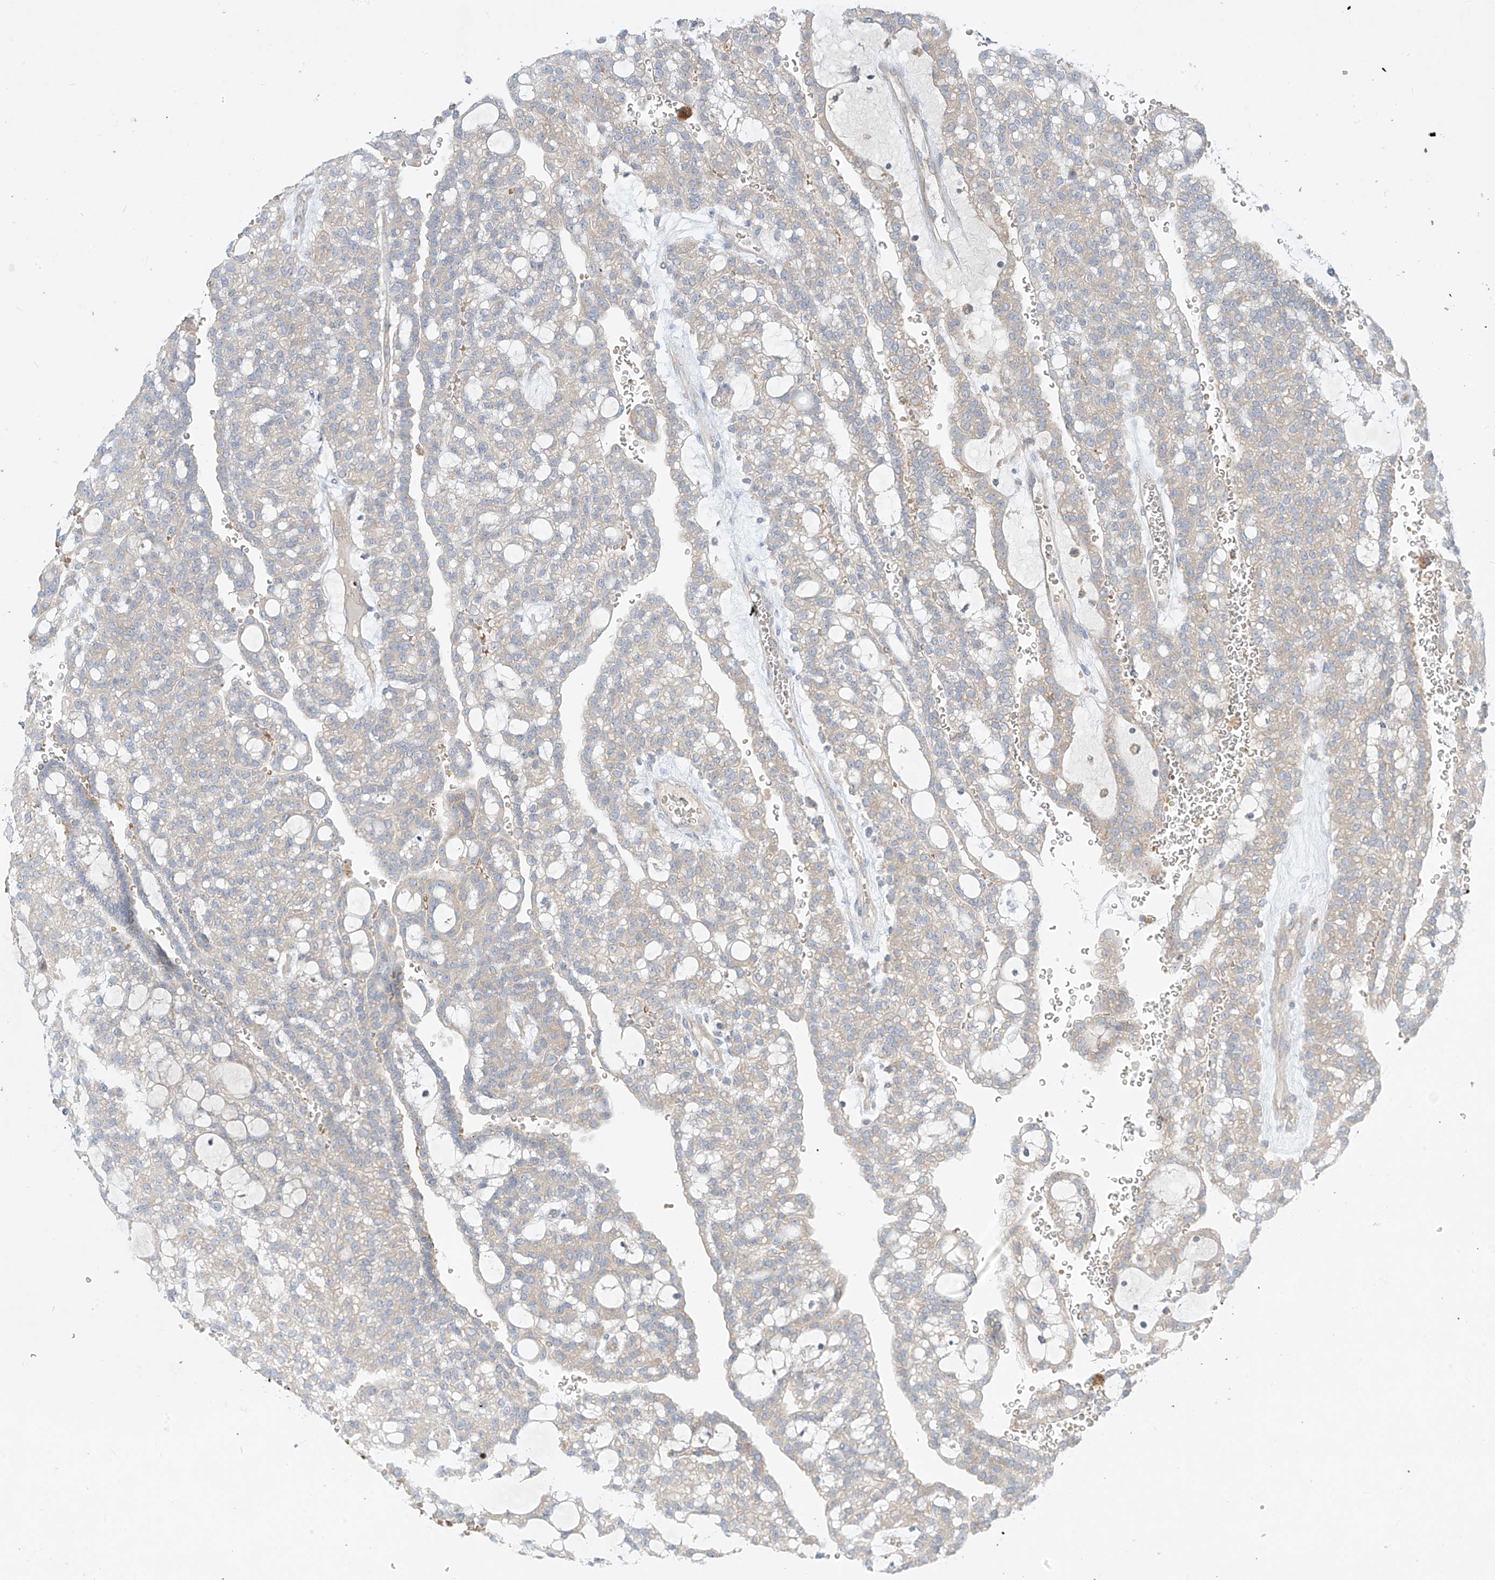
{"staining": {"intensity": "weak", "quantity": "<25%", "location": "cytoplasmic/membranous"}, "tissue": "renal cancer", "cell_type": "Tumor cells", "image_type": "cancer", "snomed": [{"axis": "morphology", "description": "Adenocarcinoma, NOS"}, {"axis": "topography", "description": "Kidney"}], "caption": "The IHC photomicrograph has no significant positivity in tumor cells of renal adenocarcinoma tissue.", "gene": "DGKQ", "patient": {"sex": "male", "age": 63}}